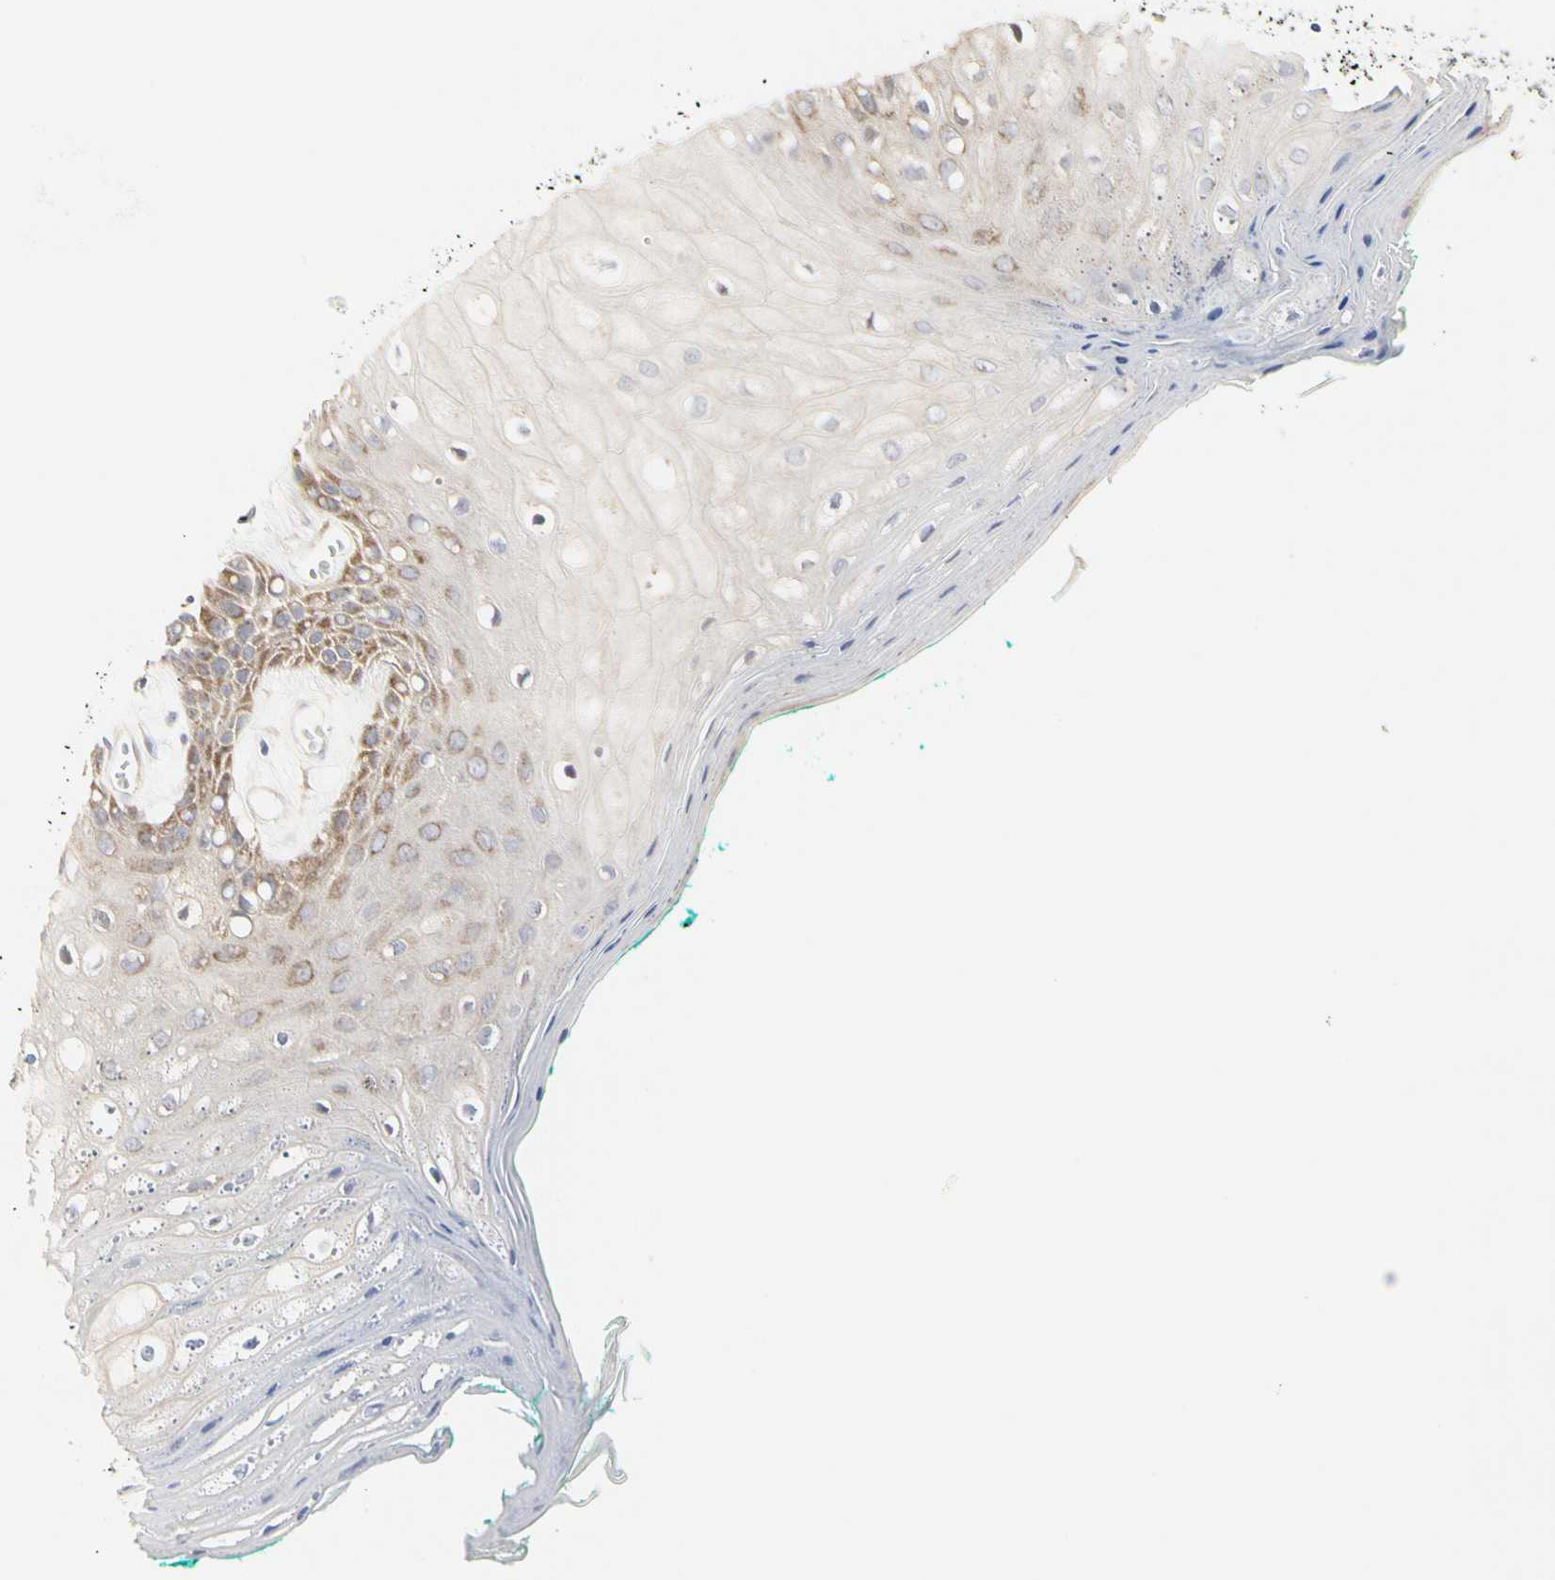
{"staining": {"intensity": "moderate", "quantity": "25%-75%", "location": "cytoplasmic/membranous"}, "tissue": "oral mucosa", "cell_type": "Squamous epithelial cells", "image_type": "normal", "snomed": [{"axis": "morphology", "description": "Normal tissue, NOS"}, {"axis": "morphology", "description": "Squamous cell carcinoma, NOS"}, {"axis": "topography", "description": "Skeletal muscle"}, {"axis": "topography", "description": "Oral tissue"}, {"axis": "topography", "description": "Head-Neck"}], "caption": "Squamous epithelial cells display medium levels of moderate cytoplasmic/membranous positivity in approximately 25%-75% of cells in unremarkable oral mucosa.", "gene": "SHANK2", "patient": {"sex": "female", "age": 84}}